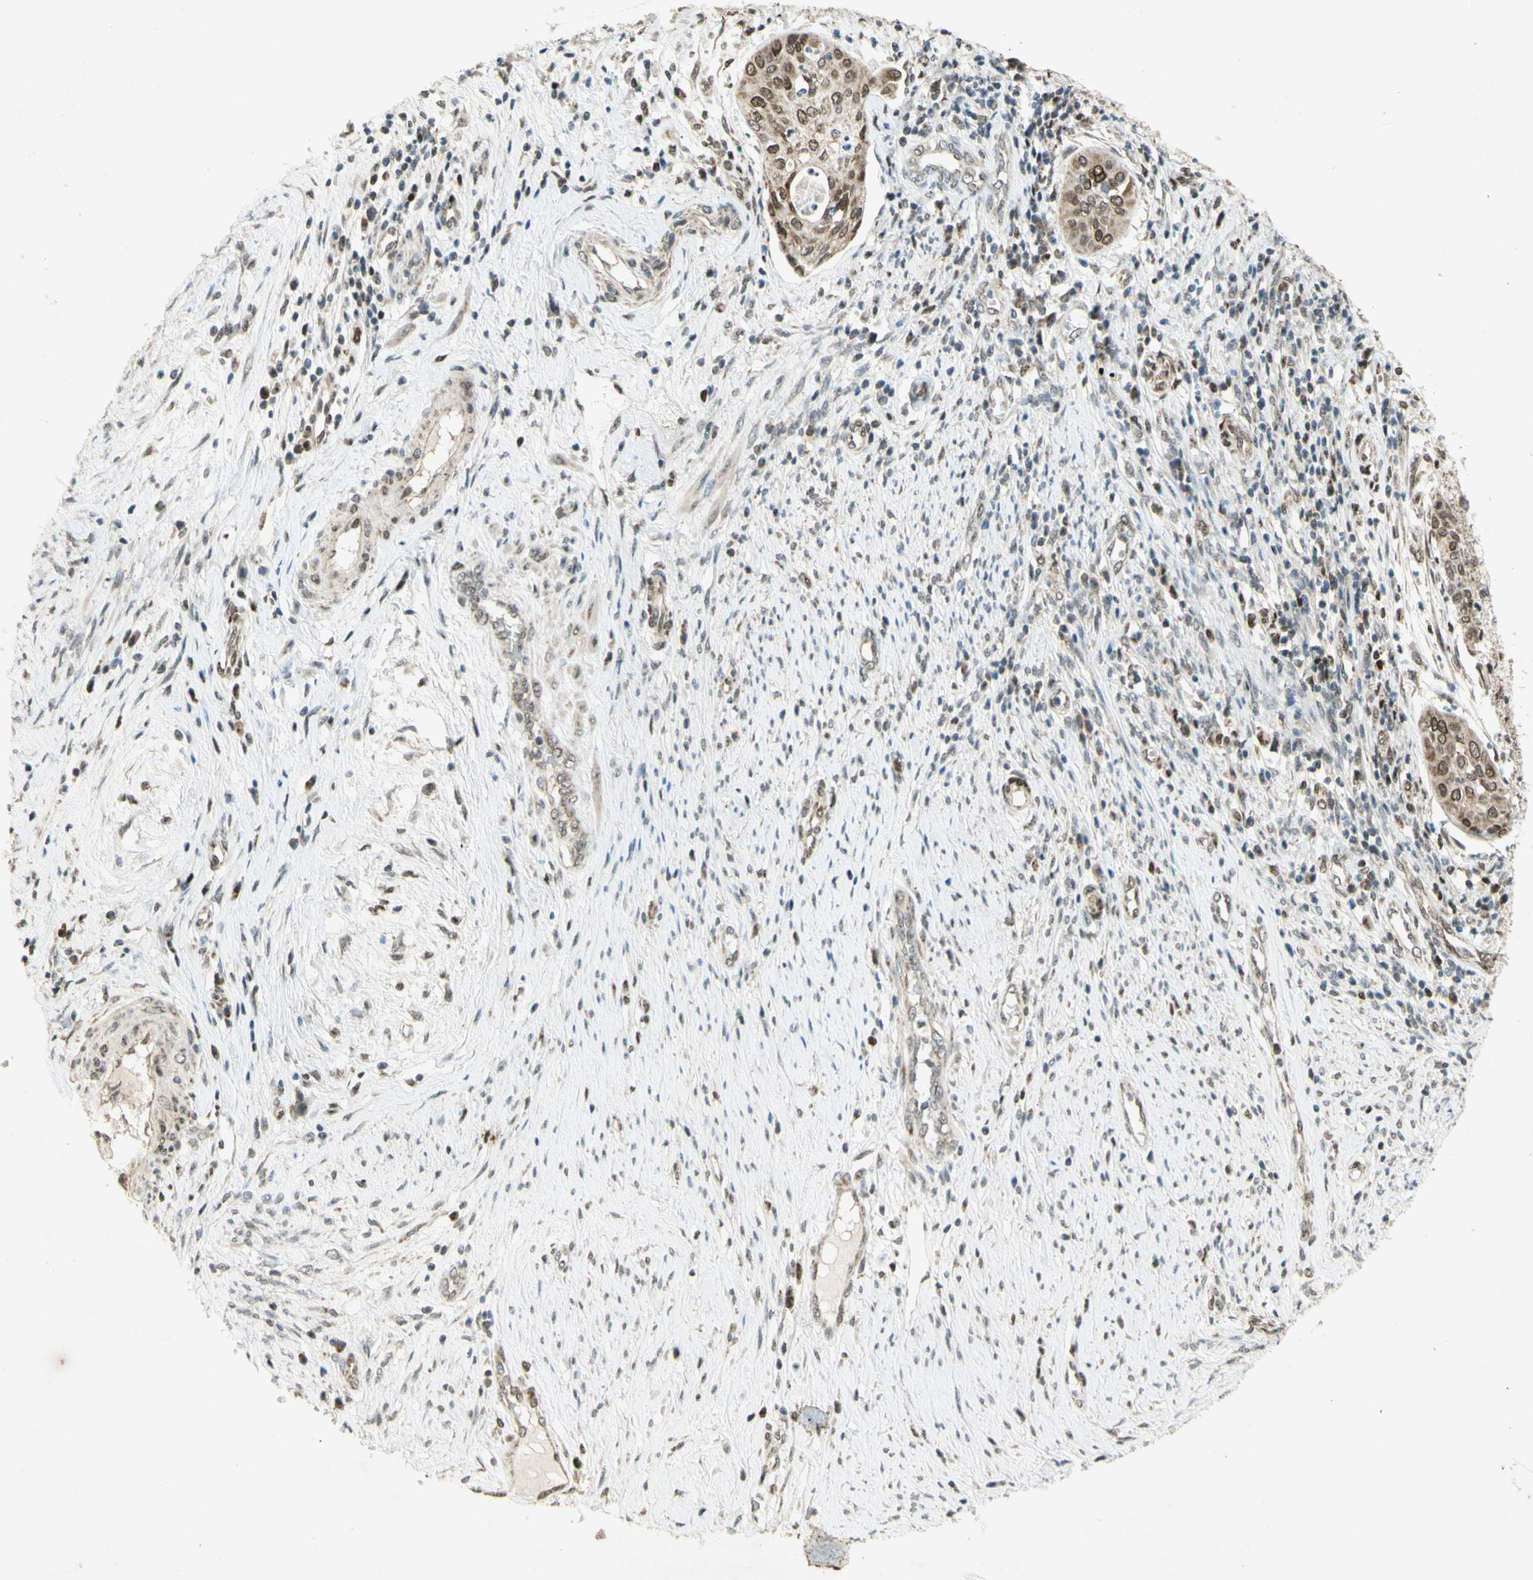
{"staining": {"intensity": "moderate", "quantity": "25%-75%", "location": "nuclear"}, "tissue": "cervical cancer", "cell_type": "Tumor cells", "image_type": "cancer", "snomed": [{"axis": "morphology", "description": "Normal tissue, NOS"}, {"axis": "morphology", "description": "Squamous cell carcinoma, NOS"}, {"axis": "topography", "description": "Cervix"}], "caption": "Immunohistochemical staining of human cervical cancer reveals medium levels of moderate nuclear expression in approximately 25%-75% of tumor cells. (DAB = brown stain, brightfield microscopy at high magnification).", "gene": "DNMT3A", "patient": {"sex": "female", "age": 39}}